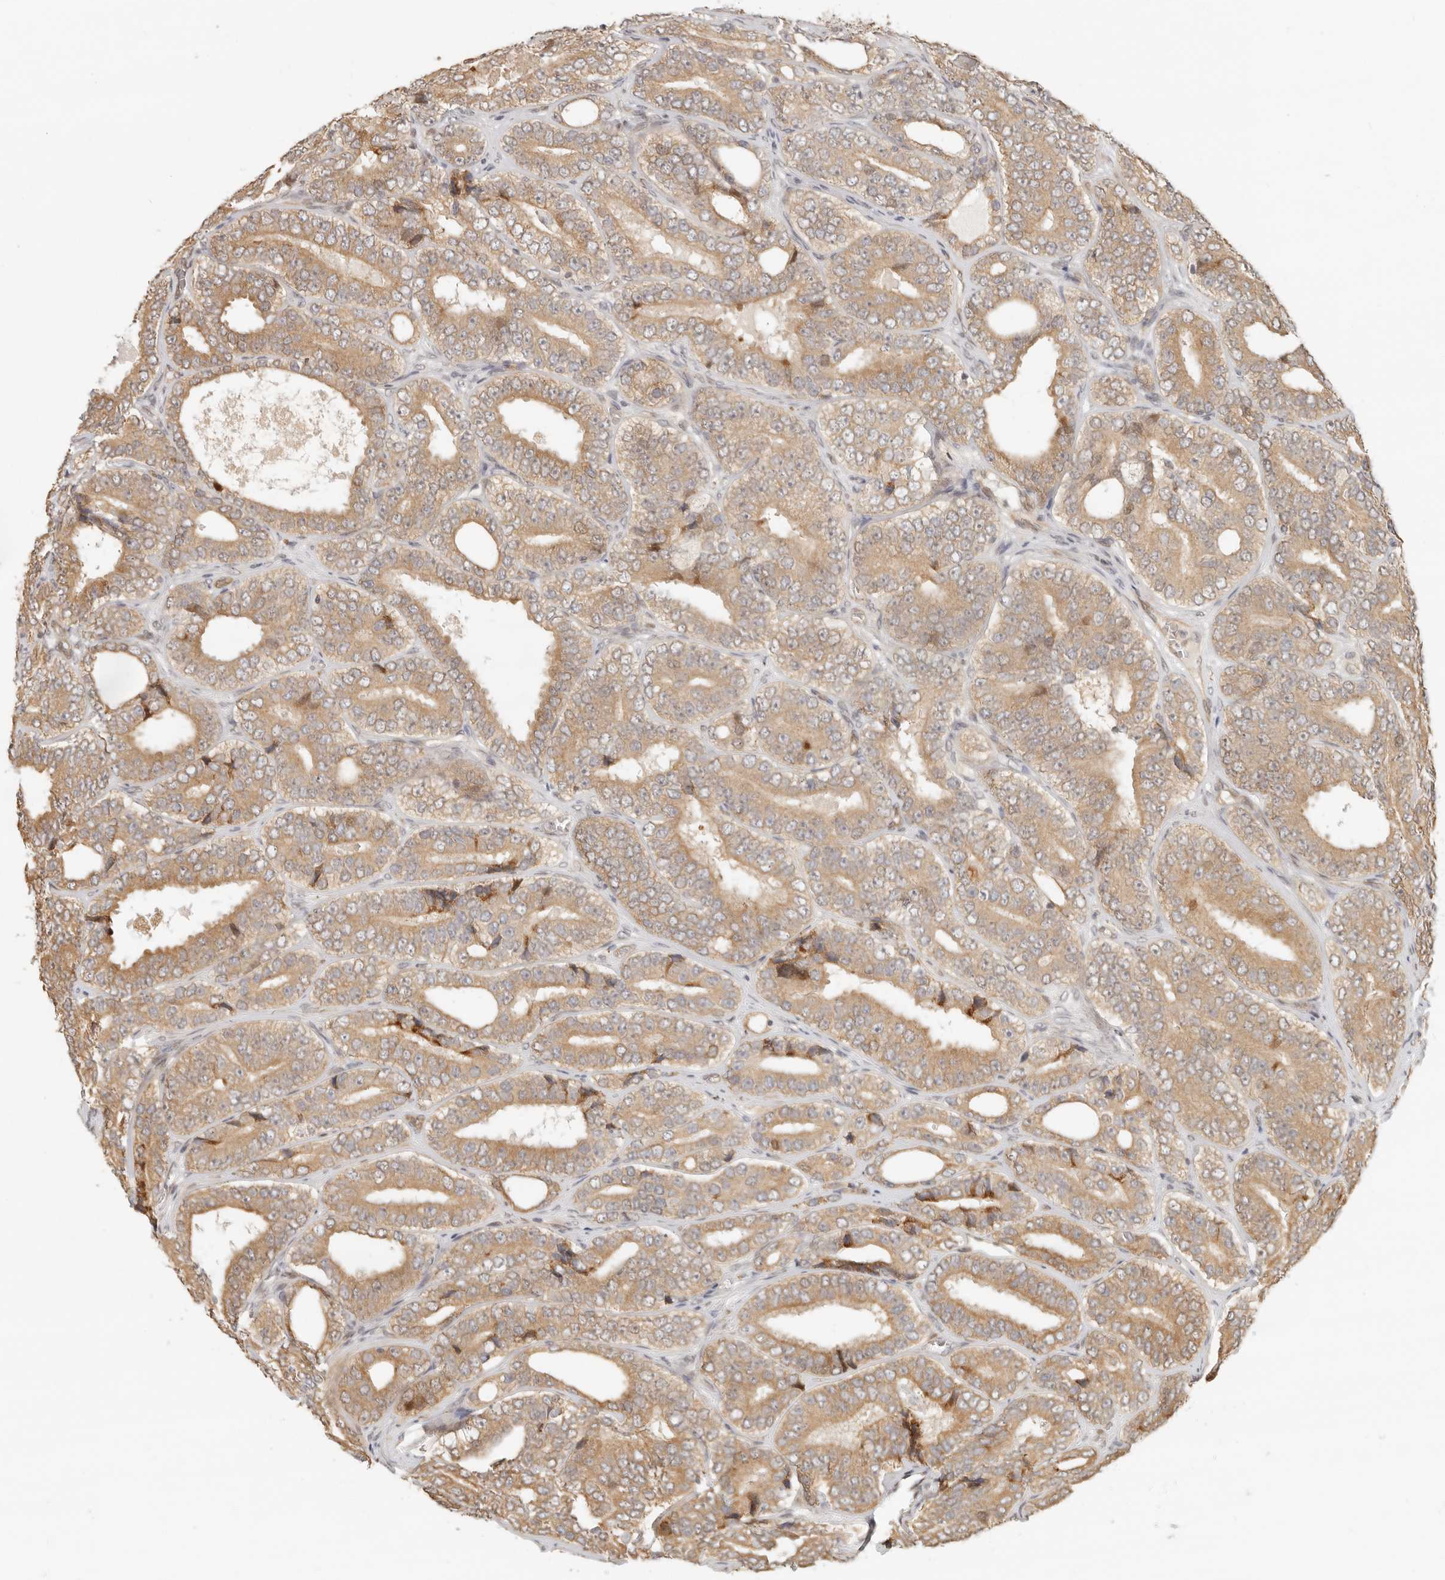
{"staining": {"intensity": "moderate", "quantity": ">75%", "location": "cytoplasmic/membranous"}, "tissue": "prostate cancer", "cell_type": "Tumor cells", "image_type": "cancer", "snomed": [{"axis": "morphology", "description": "Adenocarcinoma, High grade"}, {"axis": "topography", "description": "Prostate"}], "caption": "DAB immunohistochemical staining of human adenocarcinoma (high-grade) (prostate) reveals moderate cytoplasmic/membranous protein expression in about >75% of tumor cells.", "gene": "TUFT1", "patient": {"sex": "male", "age": 56}}